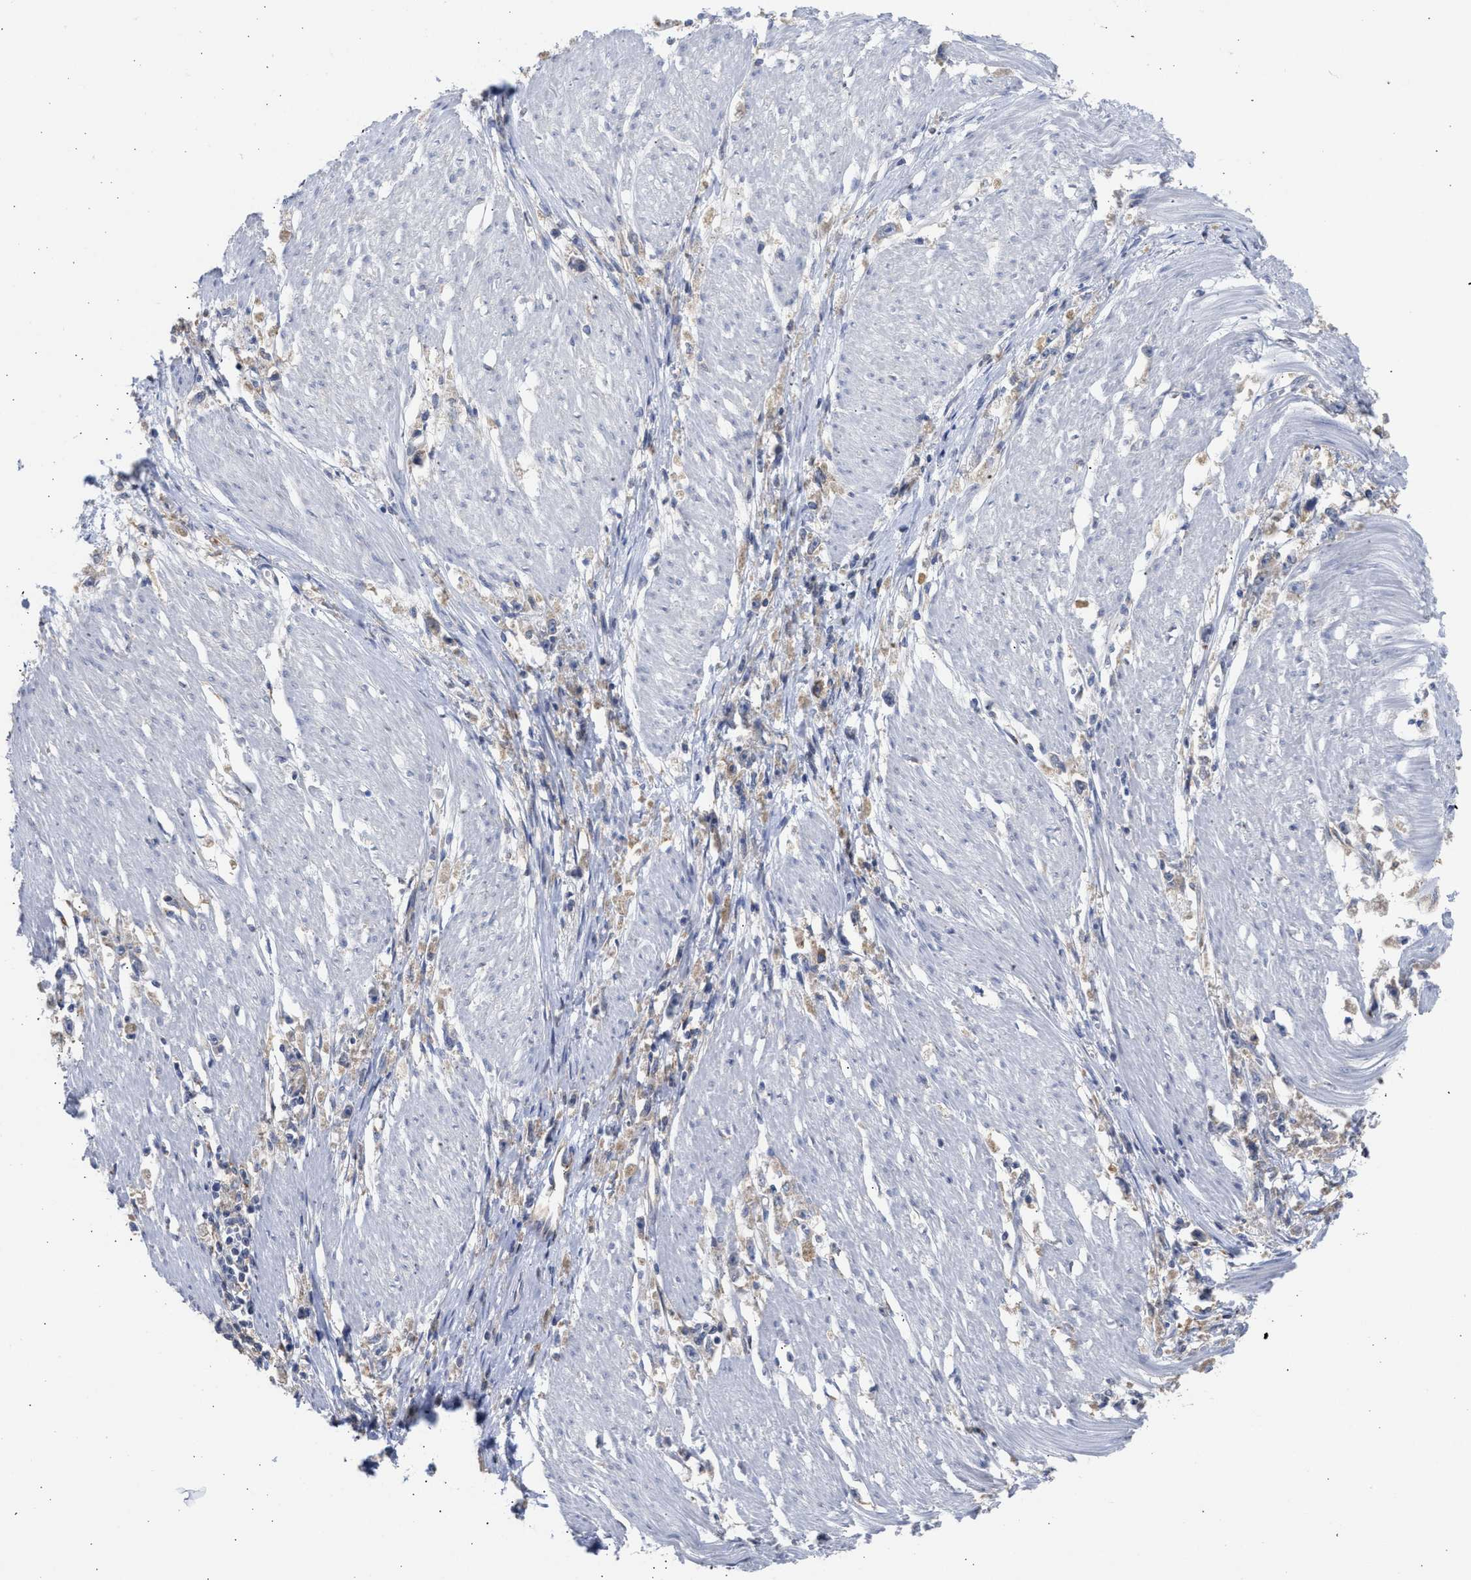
{"staining": {"intensity": "weak", "quantity": "<25%", "location": "cytoplasmic/membranous"}, "tissue": "stomach cancer", "cell_type": "Tumor cells", "image_type": "cancer", "snomed": [{"axis": "morphology", "description": "Adenocarcinoma, NOS"}, {"axis": "topography", "description": "Stomach"}], "caption": "Tumor cells are negative for brown protein staining in stomach cancer. The staining was performed using DAB (3,3'-diaminobenzidine) to visualize the protein expression in brown, while the nuclei were stained in blue with hematoxylin (Magnification: 20x).", "gene": "TMED1", "patient": {"sex": "female", "age": 59}}